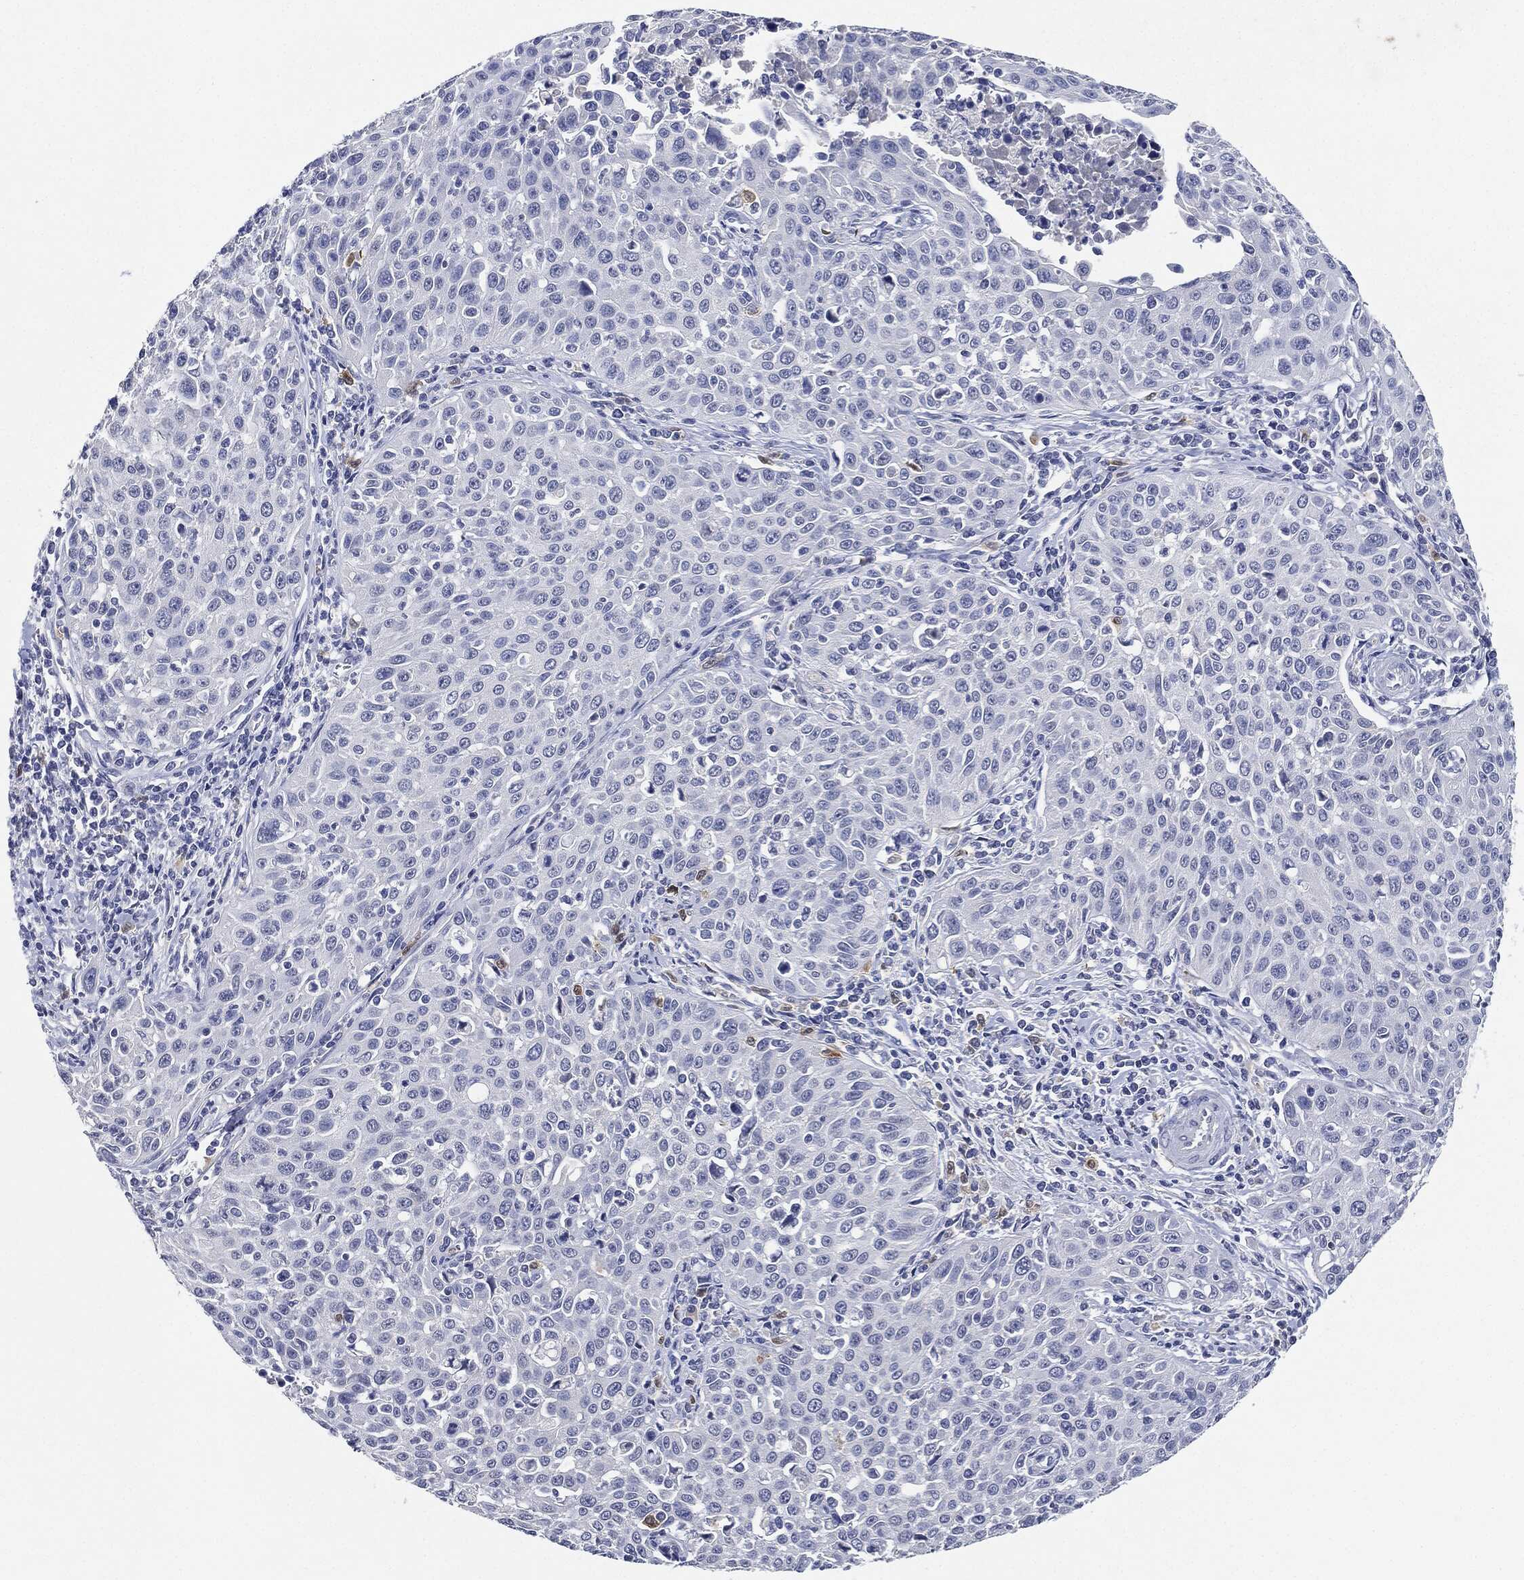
{"staining": {"intensity": "negative", "quantity": "none", "location": "none"}, "tissue": "cervical cancer", "cell_type": "Tumor cells", "image_type": "cancer", "snomed": [{"axis": "morphology", "description": "Squamous cell carcinoma, NOS"}, {"axis": "topography", "description": "Cervix"}], "caption": "A micrograph of cervical cancer stained for a protein displays no brown staining in tumor cells.", "gene": "NTRK1", "patient": {"sex": "female", "age": 26}}